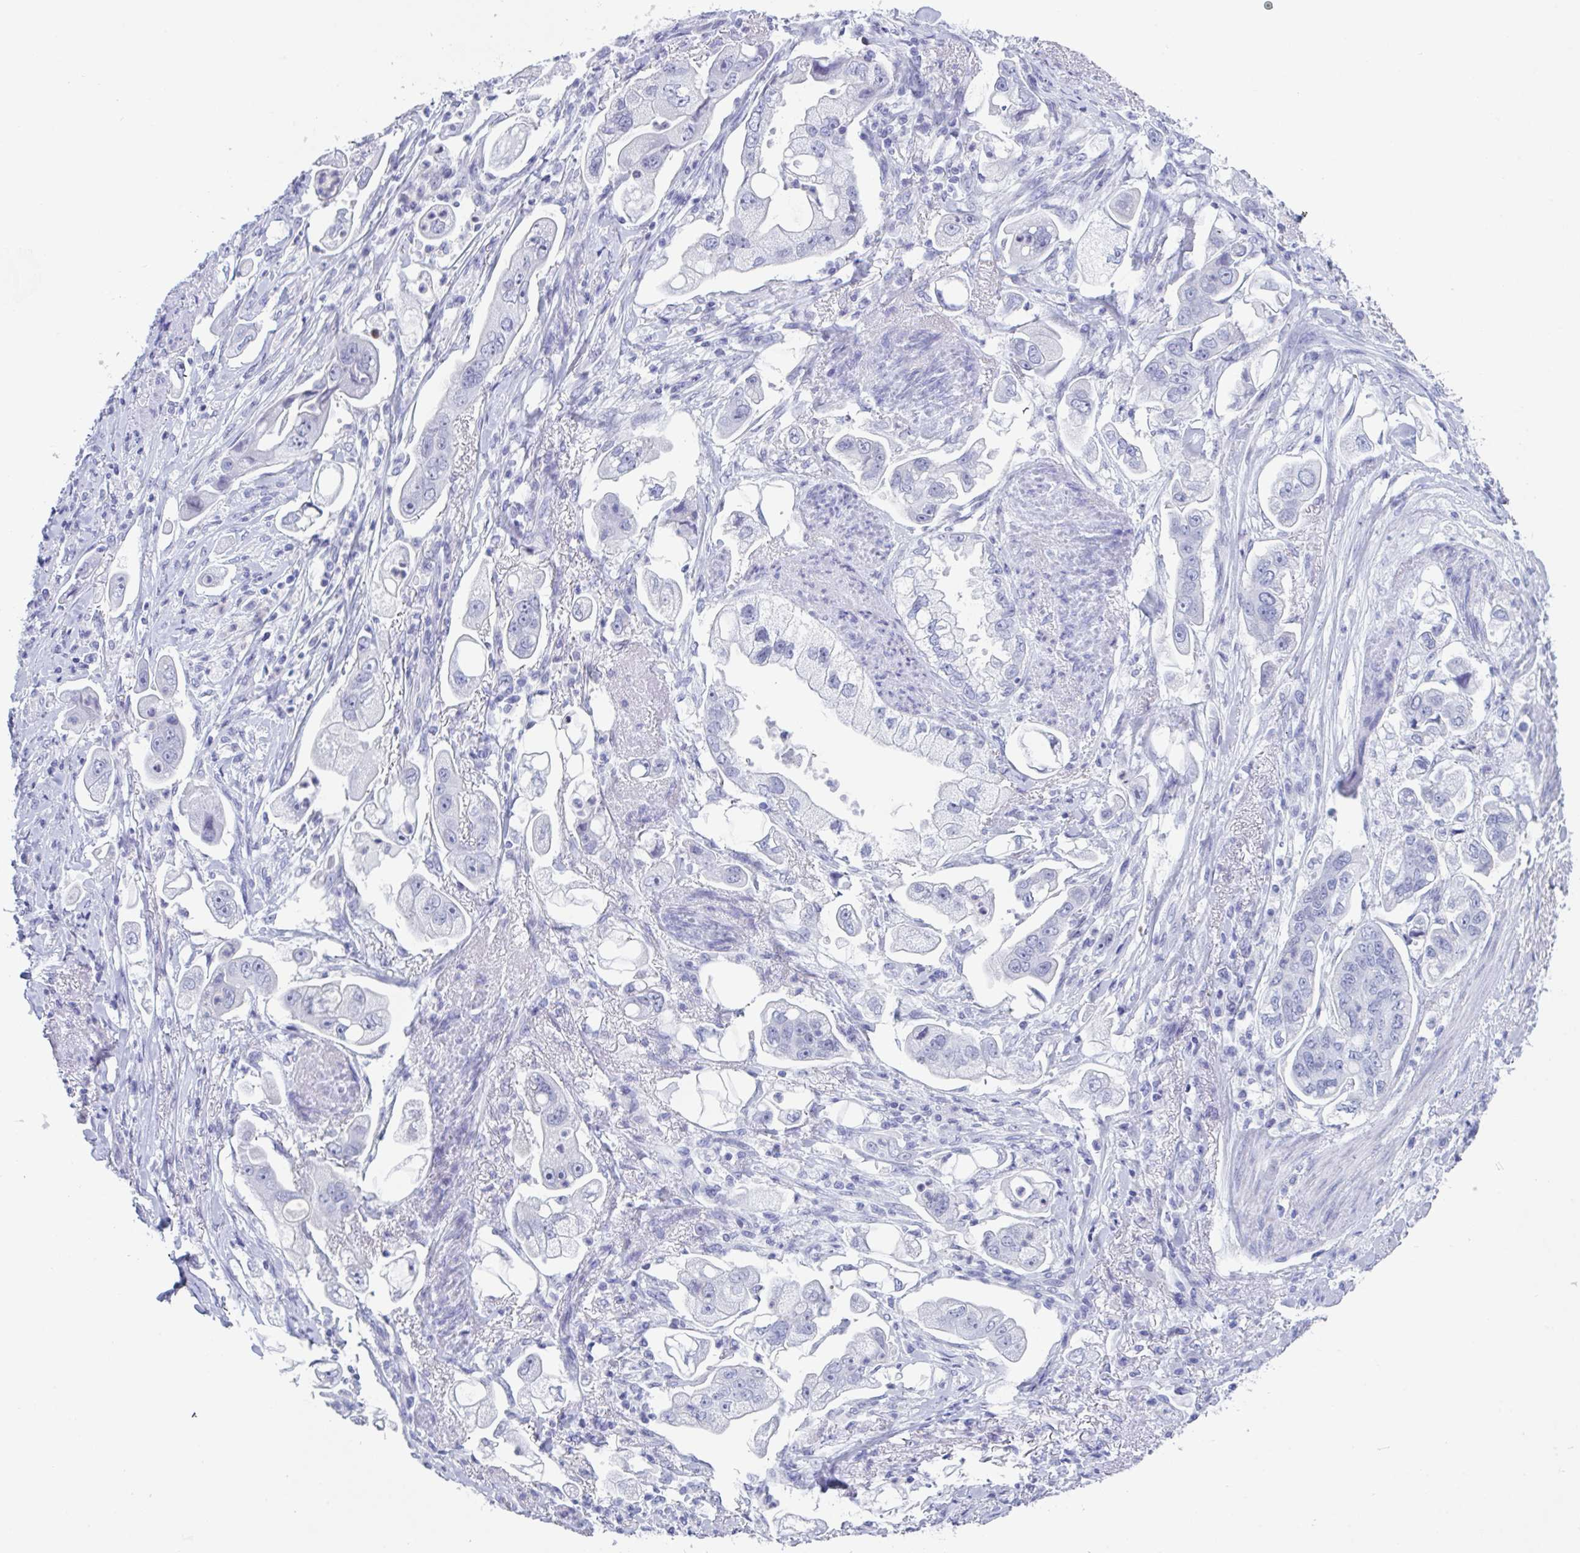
{"staining": {"intensity": "negative", "quantity": "none", "location": "none"}, "tissue": "stomach cancer", "cell_type": "Tumor cells", "image_type": "cancer", "snomed": [{"axis": "morphology", "description": "Adenocarcinoma, NOS"}, {"axis": "topography", "description": "Stomach"}], "caption": "Photomicrograph shows no protein expression in tumor cells of stomach cancer tissue.", "gene": "CDX4", "patient": {"sex": "male", "age": 62}}